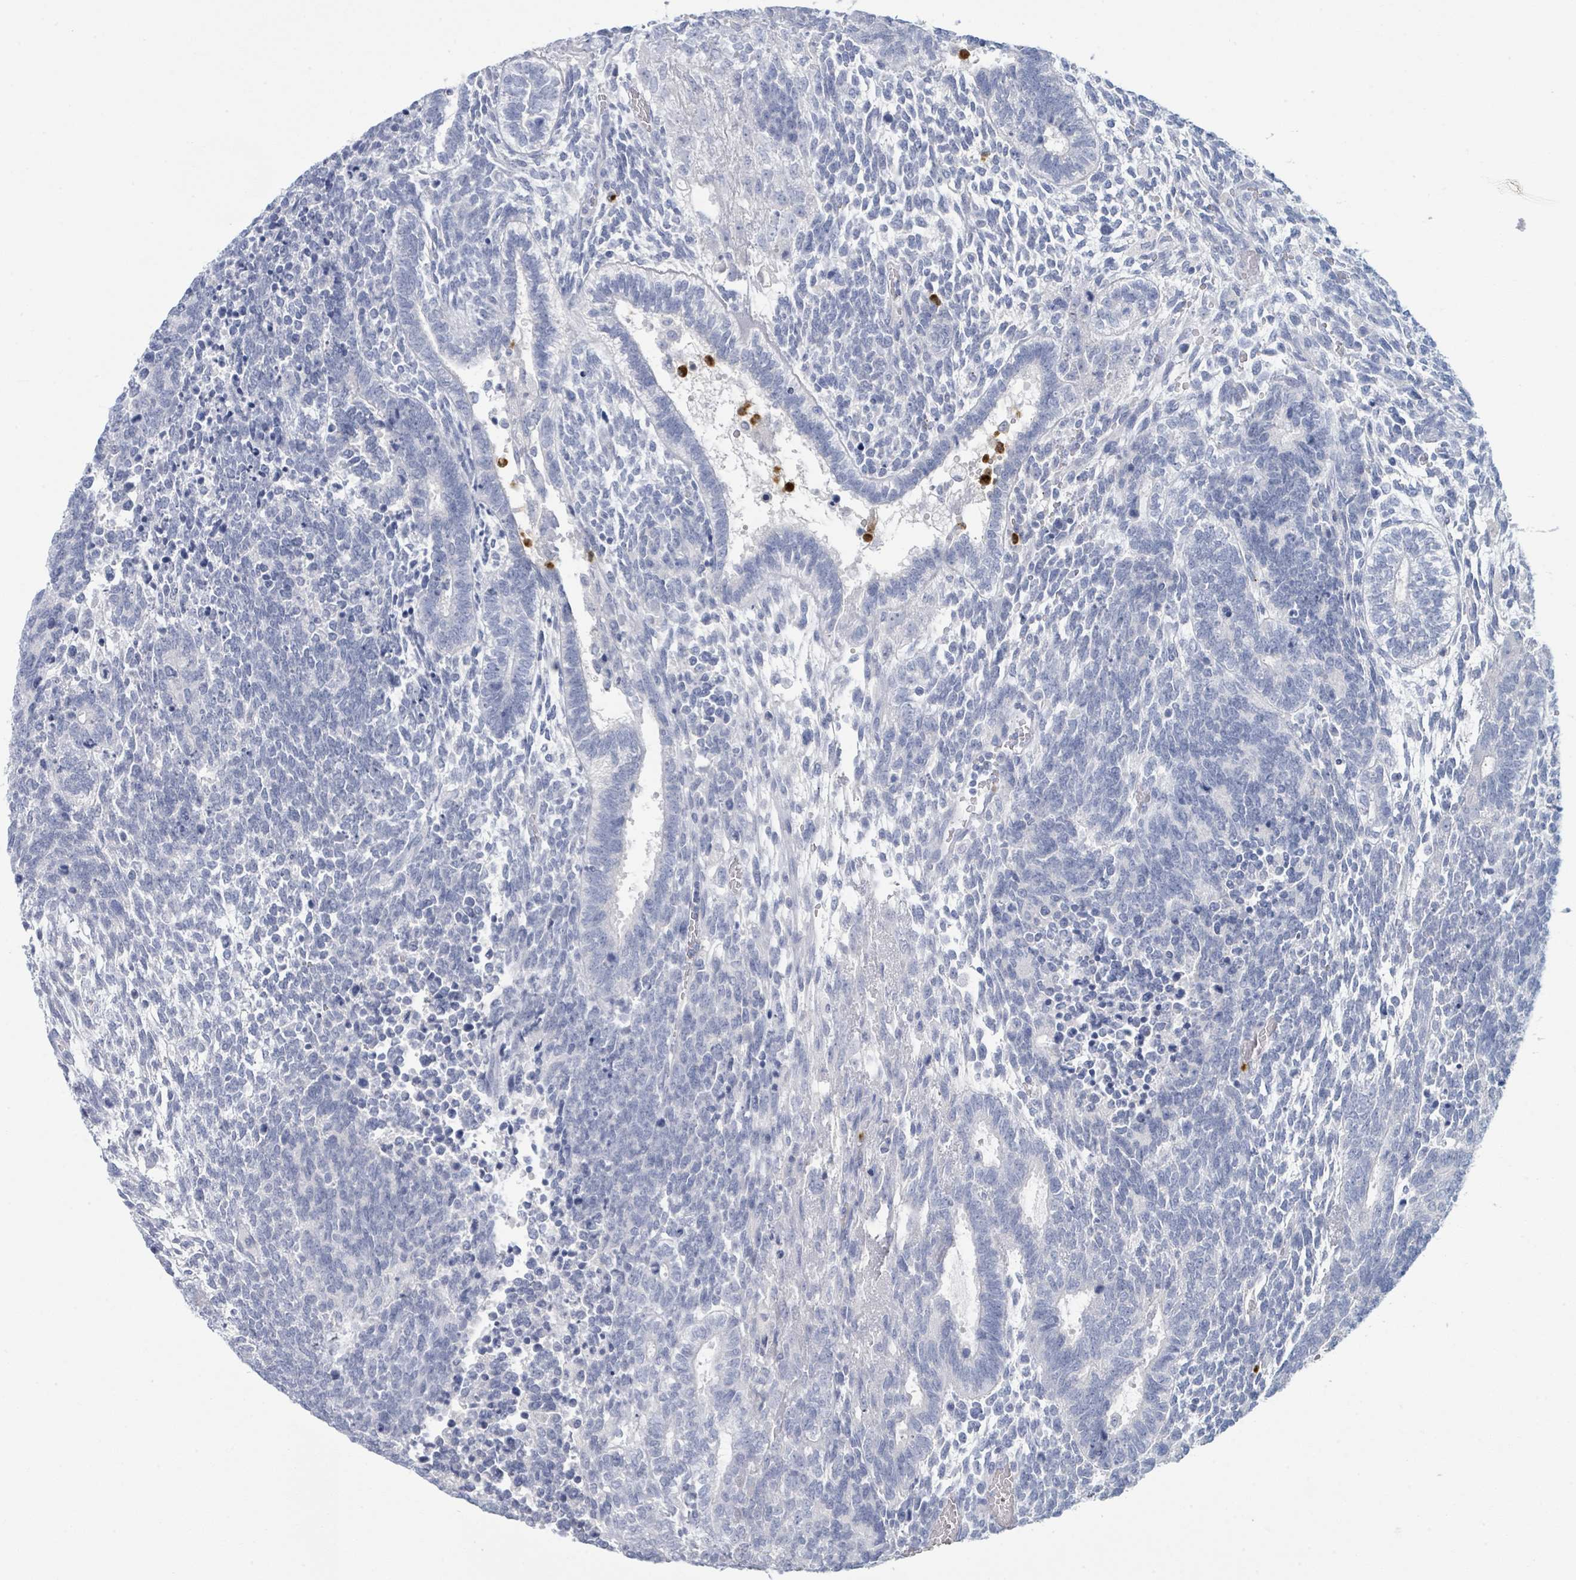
{"staining": {"intensity": "negative", "quantity": "none", "location": "none"}, "tissue": "testis cancer", "cell_type": "Tumor cells", "image_type": "cancer", "snomed": [{"axis": "morphology", "description": "Carcinoma, Embryonal, NOS"}, {"axis": "topography", "description": "Testis"}], "caption": "A micrograph of testis cancer (embryonal carcinoma) stained for a protein demonstrates no brown staining in tumor cells.", "gene": "DEFA4", "patient": {"sex": "male", "age": 23}}